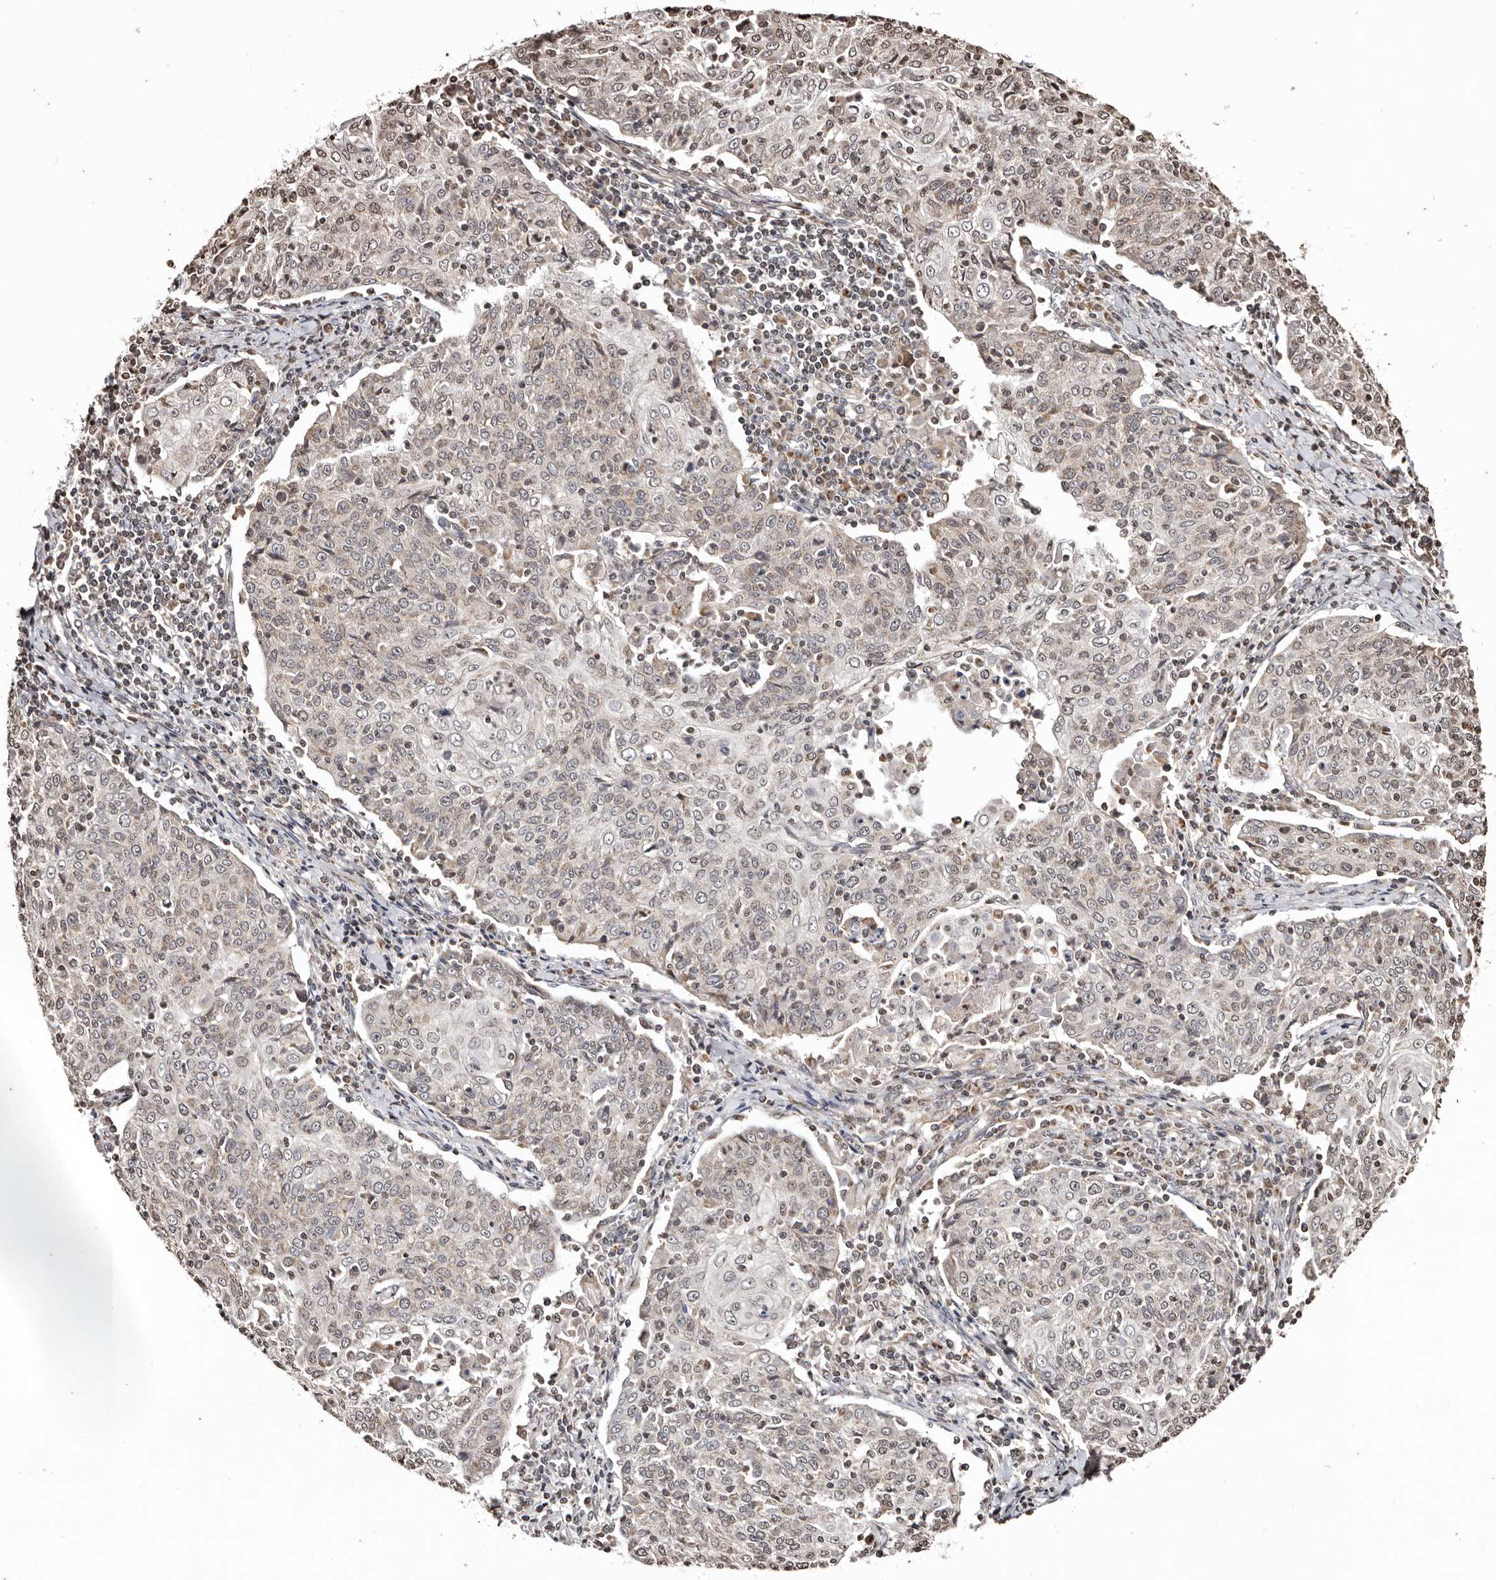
{"staining": {"intensity": "negative", "quantity": "none", "location": "none"}, "tissue": "cervical cancer", "cell_type": "Tumor cells", "image_type": "cancer", "snomed": [{"axis": "morphology", "description": "Squamous cell carcinoma, NOS"}, {"axis": "topography", "description": "Cervix"}], "caption": "High magnification brightfield microscopy of cervical cancer (squamous cell carcinoma) stained with DAB (brown) and counterstained with hematoxylin (blue): tumor cells show no significant staining. (DAB (3,3'-diaminobenzidine) IHC visualized using brightfield microscopy, high magnification).", "gene": "CCDC190", "patient": {"sex": "female", "age": 48}}